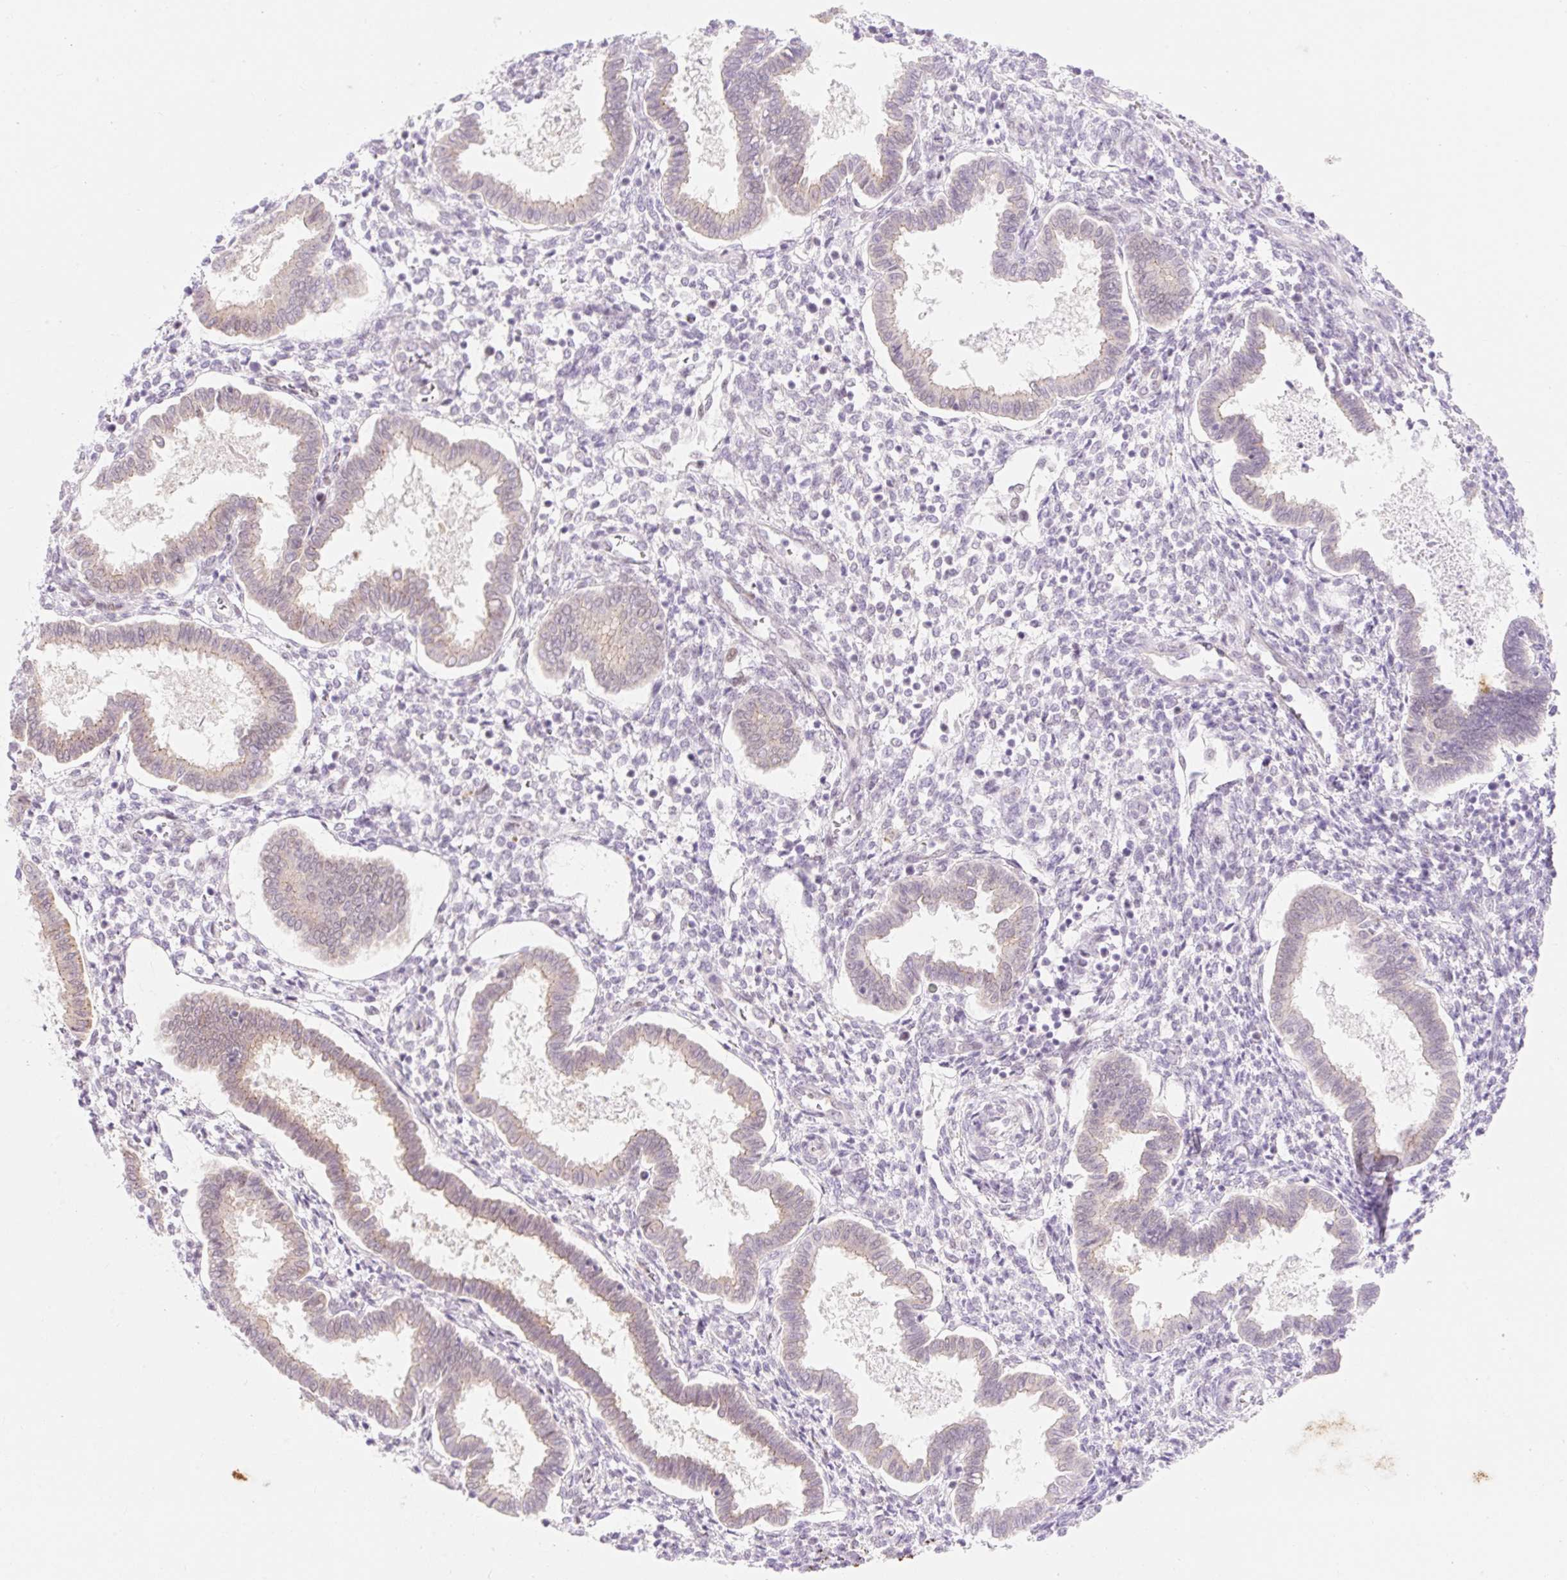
{"staining": {"intensity": "negative", "quantity": "none", "location": "none"}, "tissue": "endometrium", "cell_type": "Cells in endometrial stroma", "image_type": "normal", "snomed": [{"axis": "morphology", "description": "Normal tissue, NOS"}, {"axis": "topography", "description": "Endometrium"}], "caption": "Immunohistochemical staining of benign endometrium shows no significant expression in cells in endometrial stroma.", "gene": "H2BW1", "patient": {"sex": "female", "age": 24}}